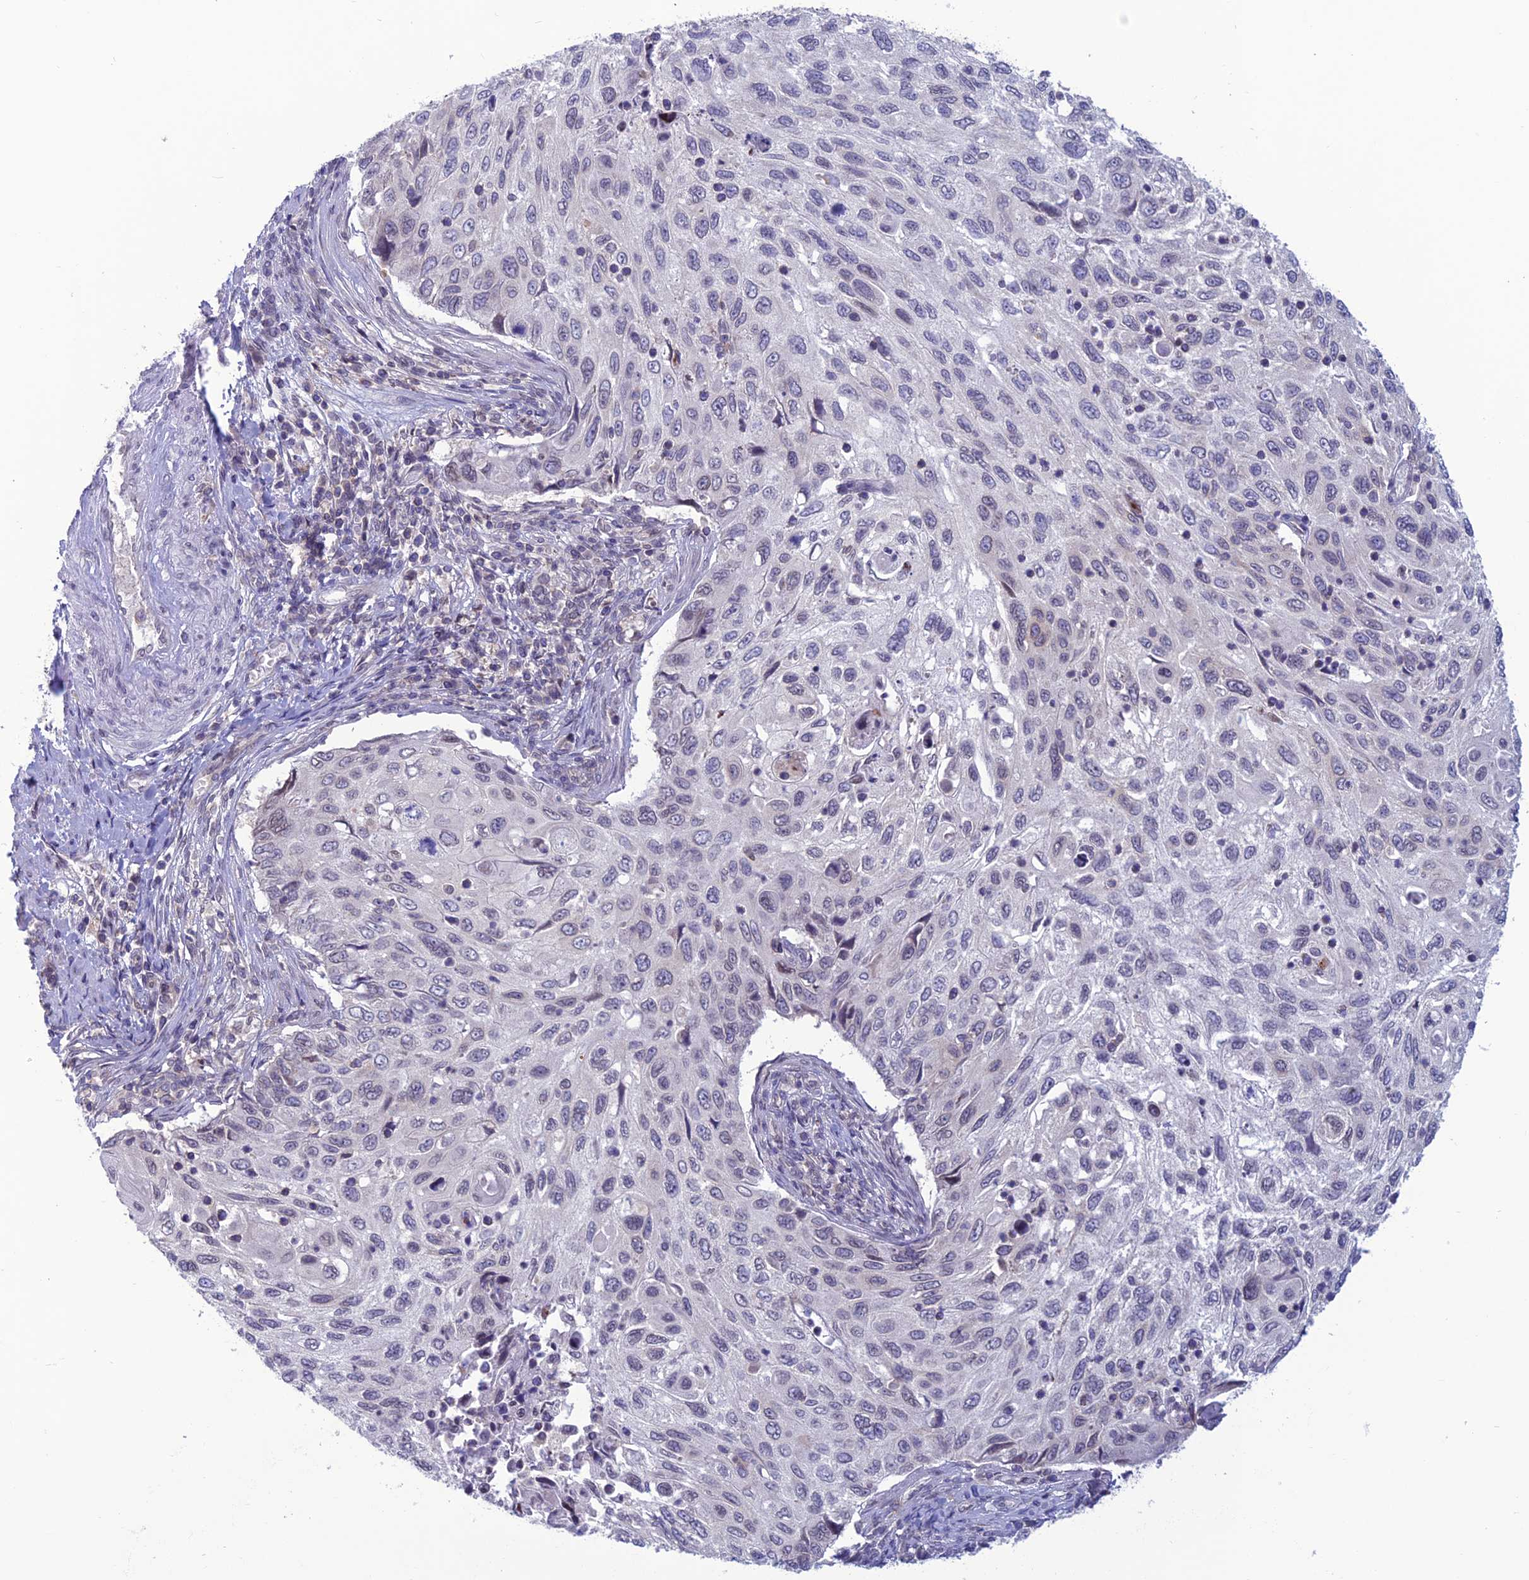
{"staining": {"intensity": "negative", "quantity": "none", "location": "none"}, "tissue": "cervical cancer", "cell_type": "Tumor cells", "image_type": "cancer", "snomed": [{"axis": "morphology", "description": "Squamous cell carcinoma, NOS"}, {"axis": "topography", "description": "Cervix"}], "caption": "The photomicrograph displays no staining of tumor cells in cervical cancer (squamous cell carcinoma).", "gene": "WDR46", "patient": {"sex": "female", "age": 70}}